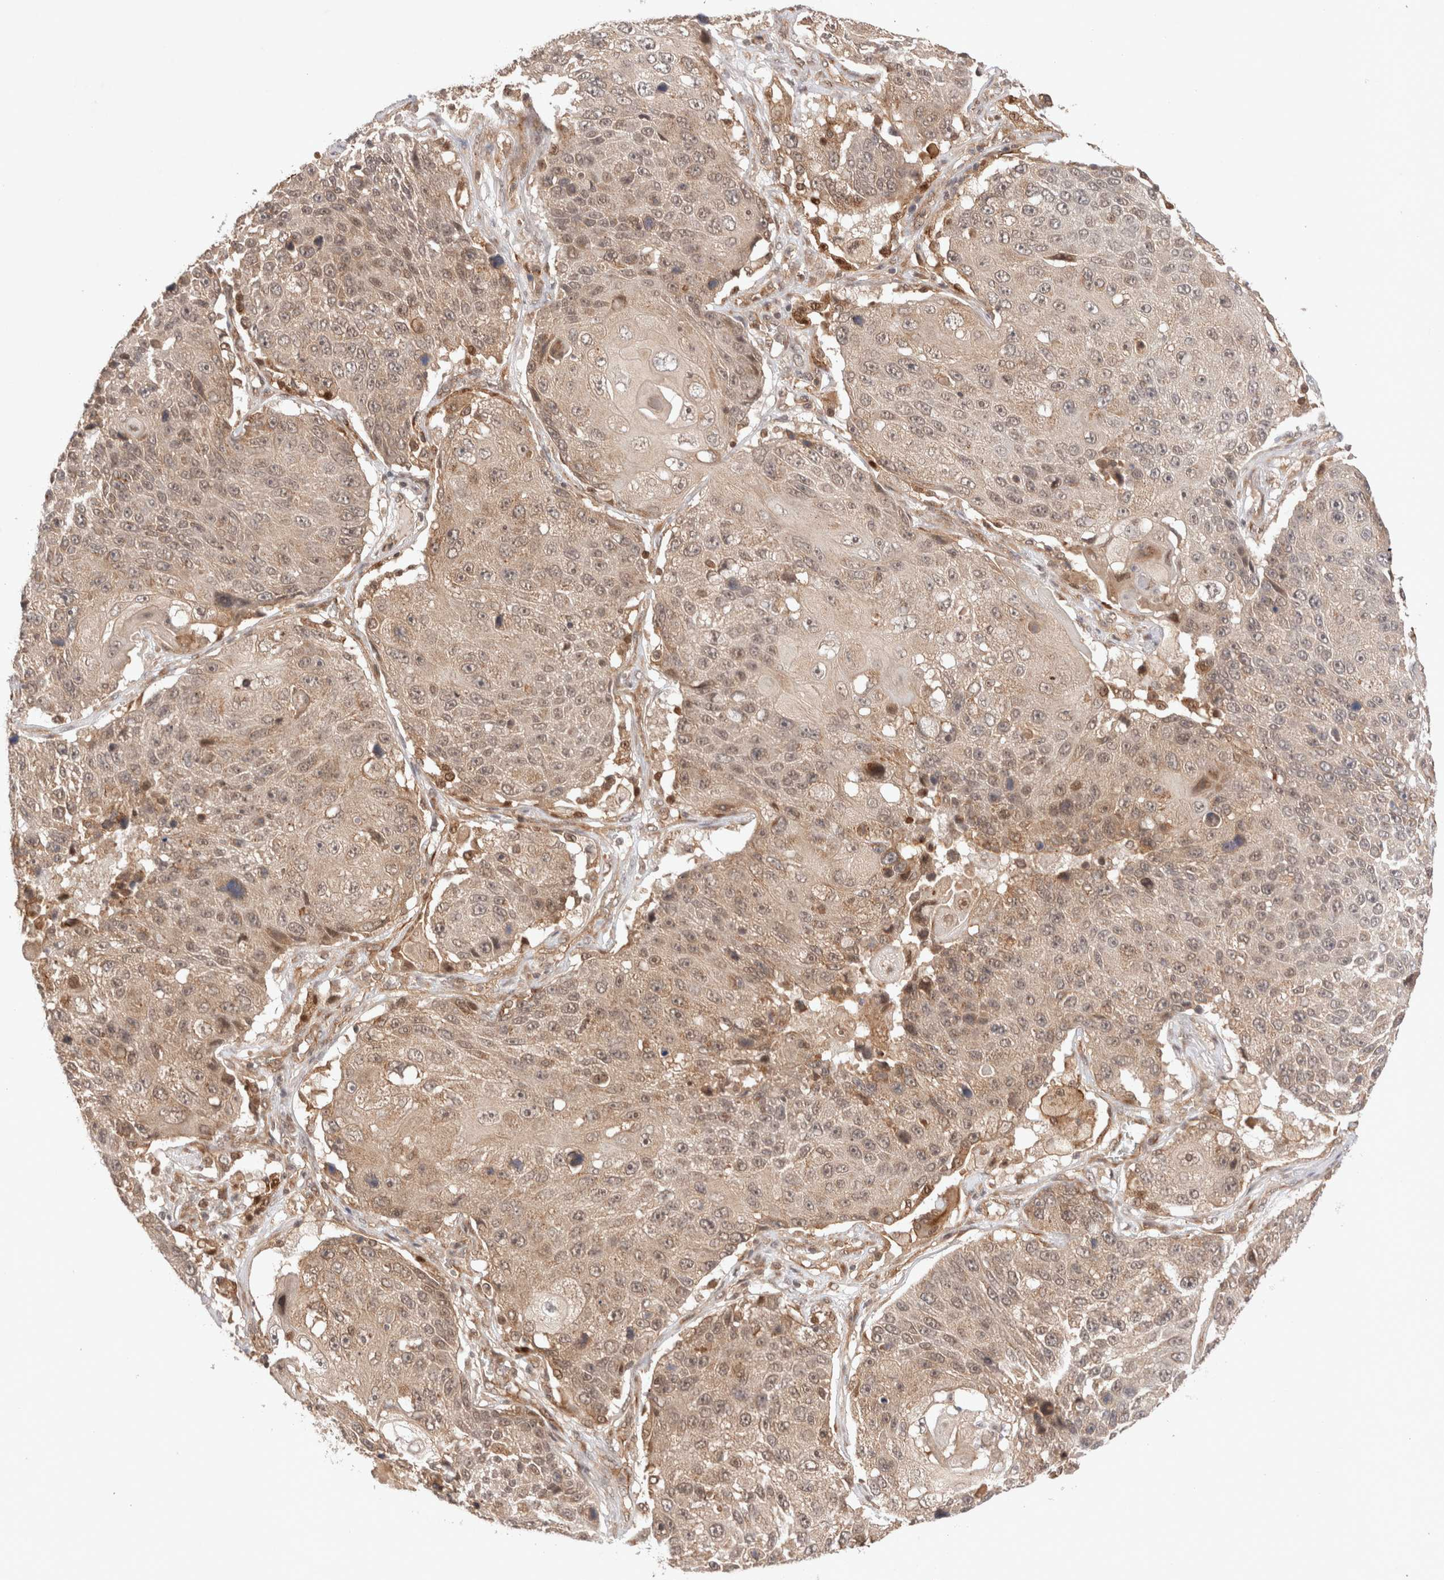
{"staining": {"intensity": "moderate", "quantity": ">75%", "location": "cytoplasmic/membranous,nuclear"}, "tissue": "lung cancer", "cell_type": "Tumor cells", "image_type": "cancer", "snomed": [{"axis": "morphology", "description": "Squamous cell carcinoma, NOS"}, {"axis": "topography", "description": "Lung"}], "caption": "Brown immunohistochemical staining in squamous cell carcinoma (lung) demonstrates moderate cytoplasmic/membranous and nuclear staining in approximately >75% of tumor cells. Using DAB (brown) and hematoxylin (blue) stains, captured at high magnification using brightfield microscopy.", "gene": "SIKE1", "patient": {"sex": "male", "age": 61}}